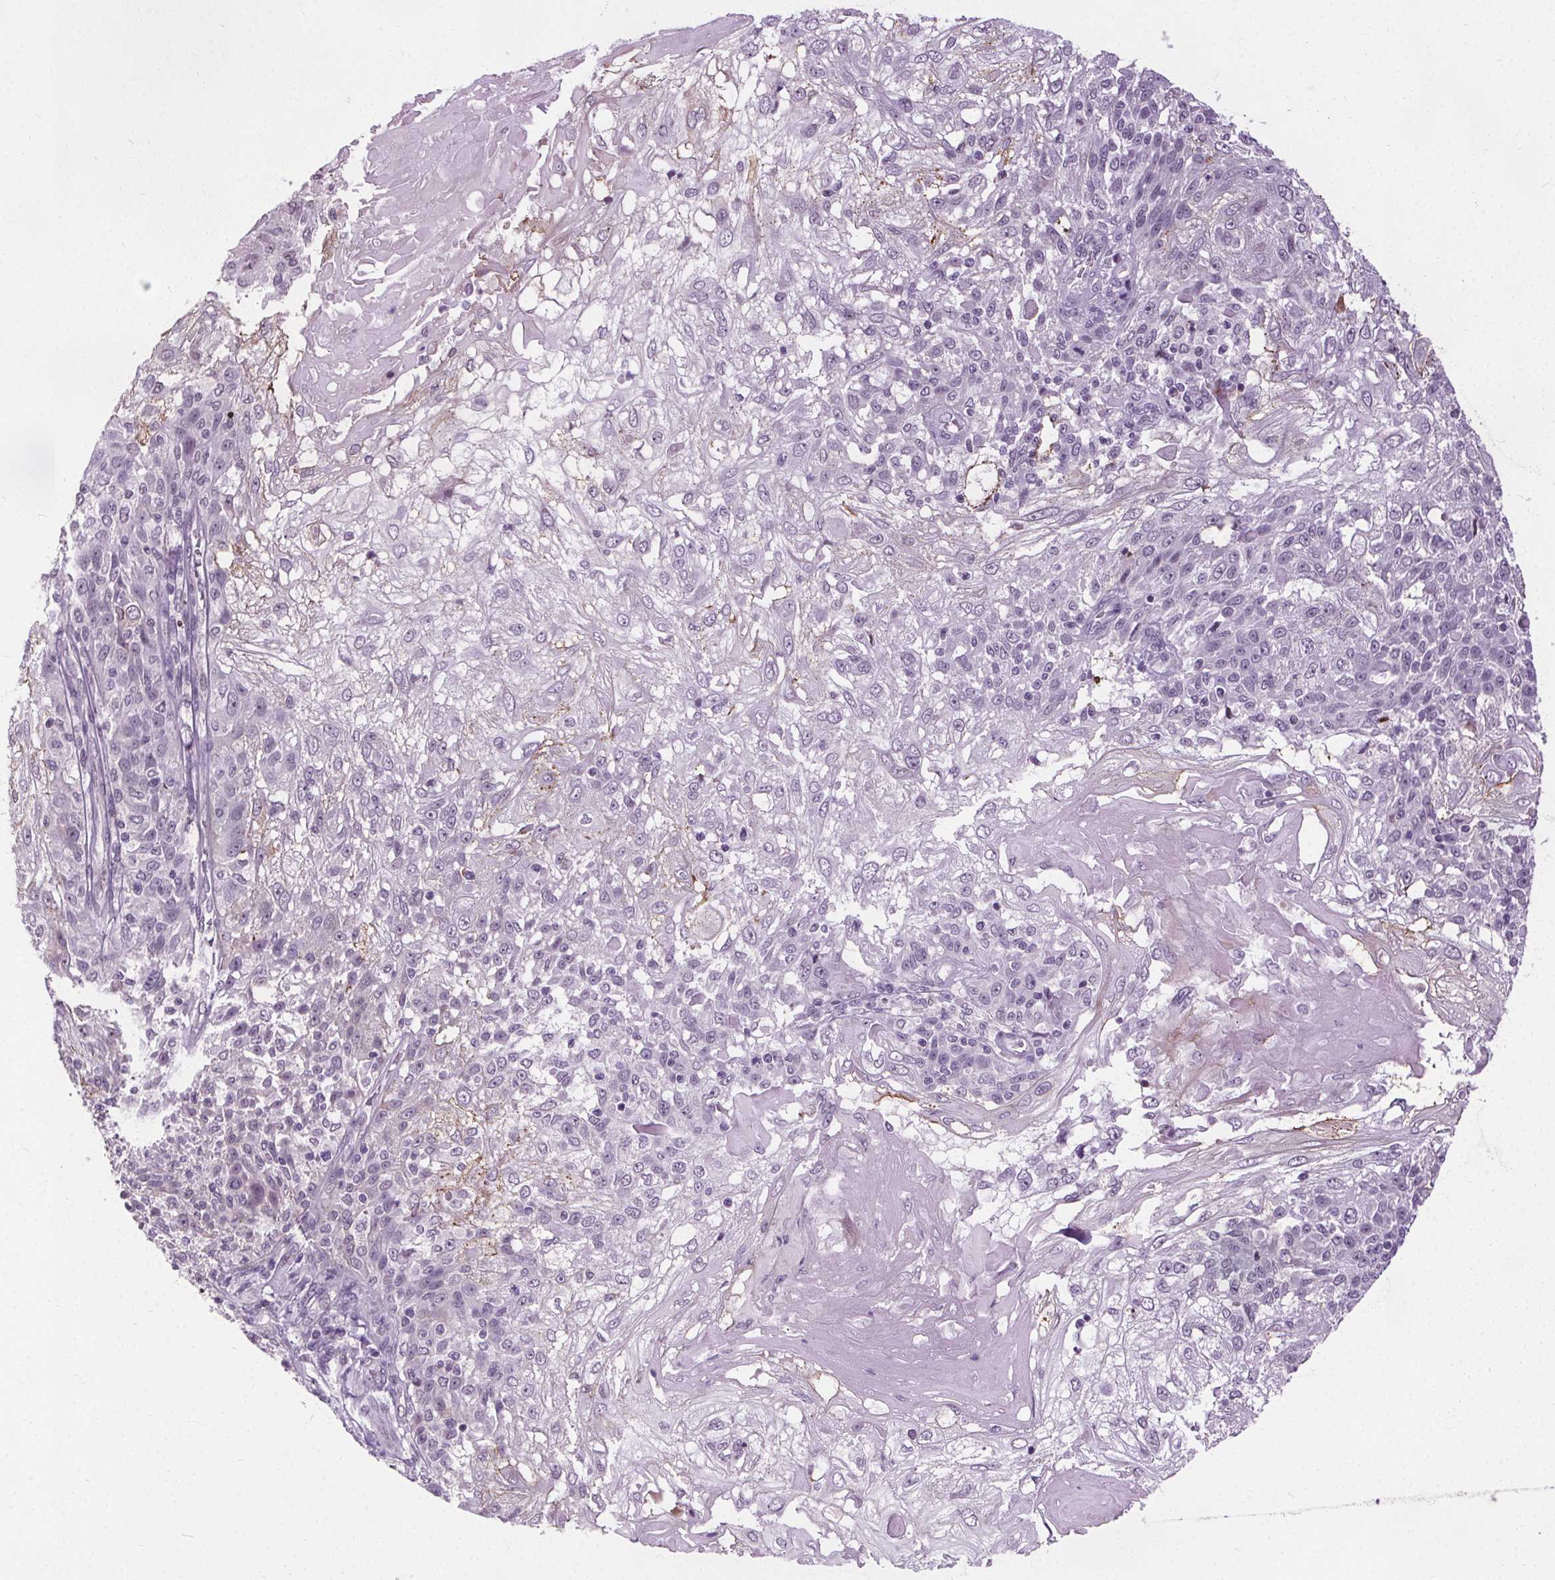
{"staining": {"intensity": "negative", "quantity": "none", "location": "none"}, "tissue": "skin cancer", "cell_type": "Tumor cells", "image_type": "cancer", "snomed": [{"axis": "morphology", "description": "Normal tissue, NOS"}, {"axis": "morphology", "description": "Squamous cell carcinoma, NOS"}, {"axis": "topography", "description": "Skin"}], "caption": "This photomicrograph is of skin cancer stained with immunohistochemistry (IHC) to label a protein in brown with the nuclei are counter-stained blue. There is no positivity in tumor cells.", "gene": "CEBPA", "patient": {"sex": "female", "age": 83}}